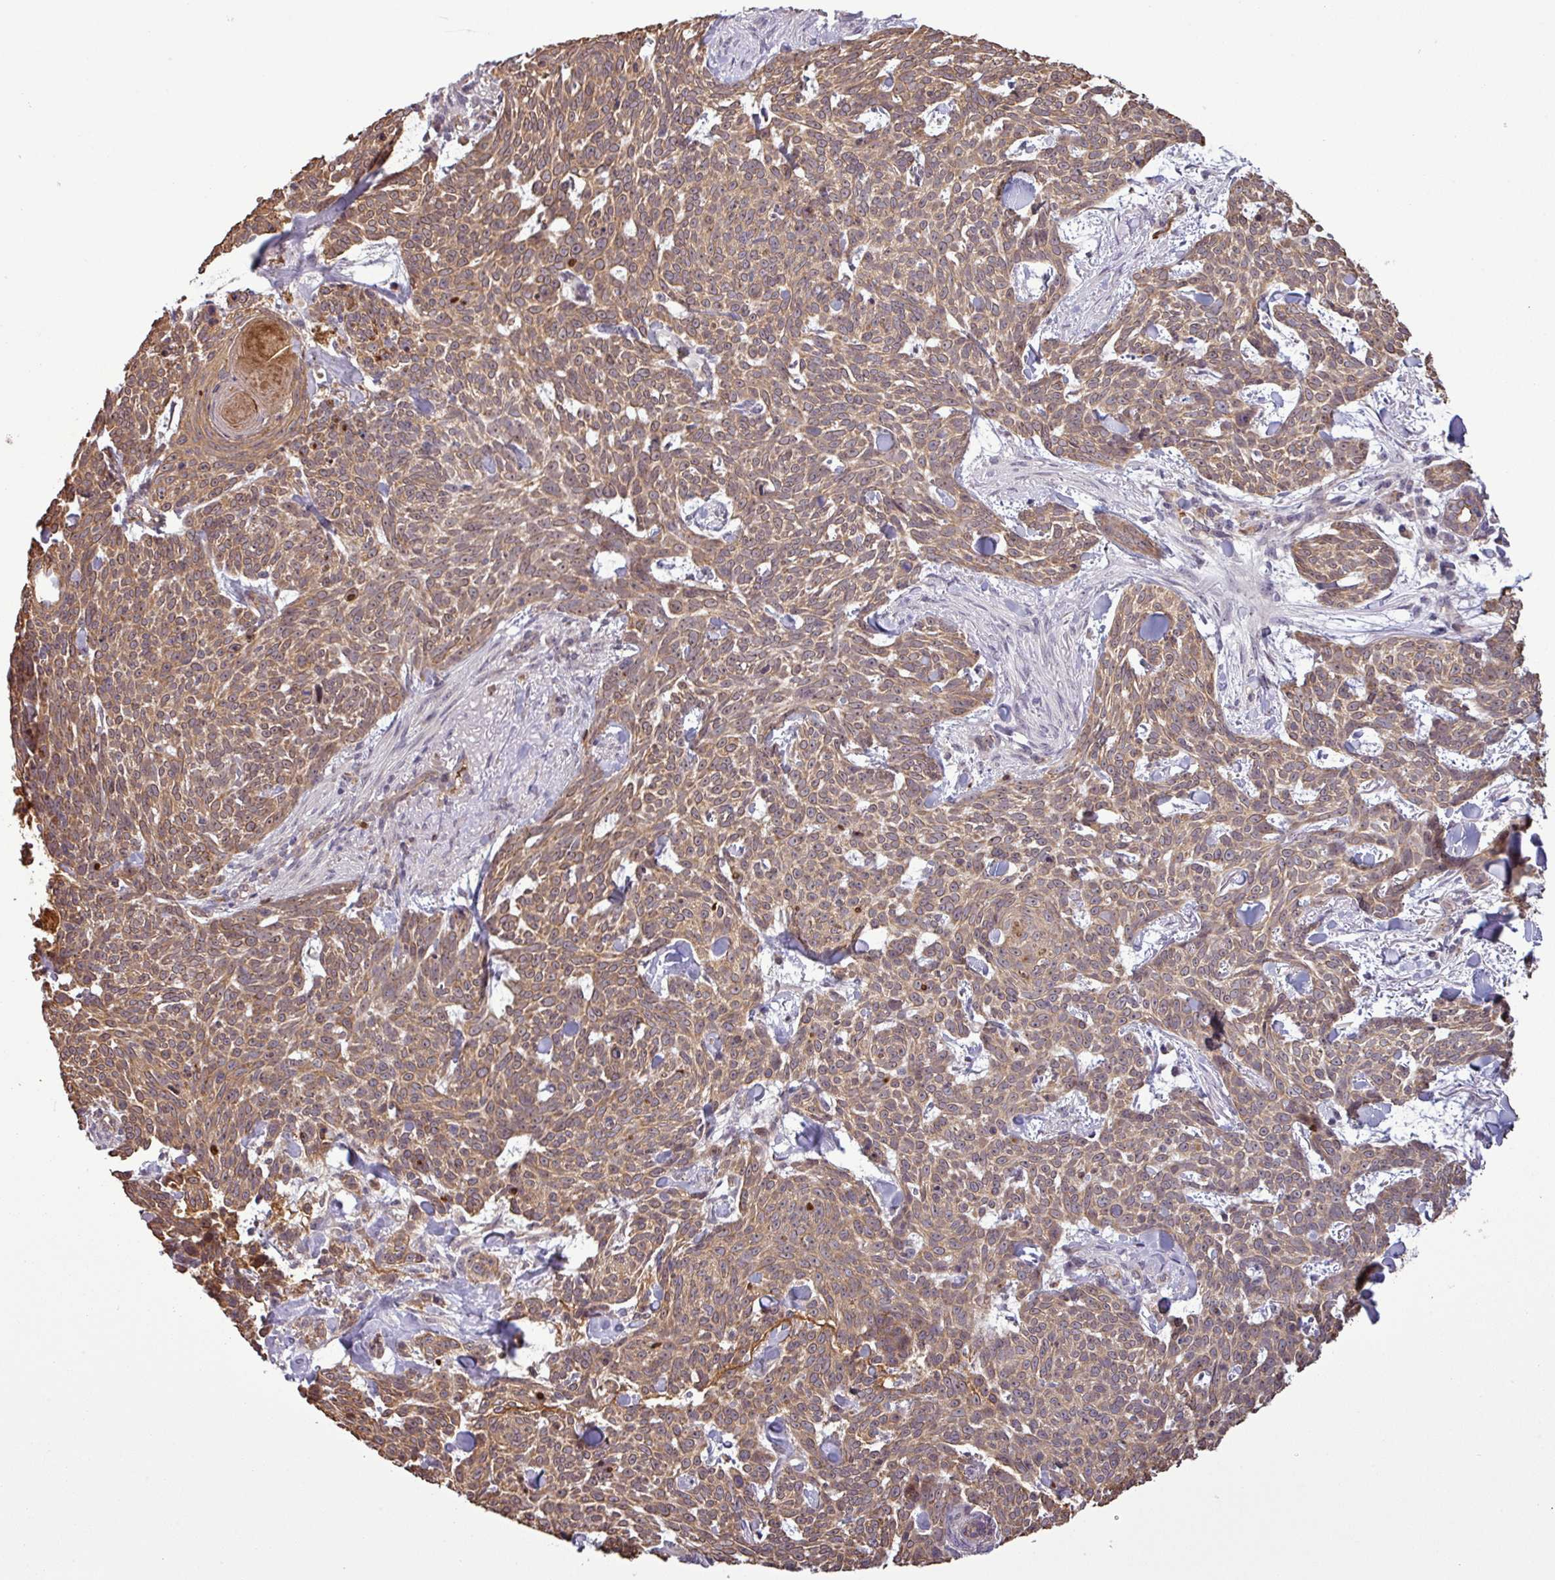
{"staining": {"intensity": "moderate", "quantity": "25%-75%", "location": "cytoplasmic/membranous"}, "tissue": "skin cancer", "cell_type": "Tumor cells", "image_type": "cancer", "snomed": [{"axis": "morphology", "description": "Basal cell carcinoma"}, {"axis": "topography", "description": "Skin"}], "caption": "Protein expression analysis of basal cell carcinoma (skin) exhibits moderate cytoplasmic/membranous positivity in about 25%-75% of tumor cells. The protein is stained brown, and the nuclei are stained in blue (DAB (3,3'-diaminobenzidine) IHC with brightfield microscopy, high magnification).", "gene": "PCDH1", "patient": {"sex": "female", "age": 93}}